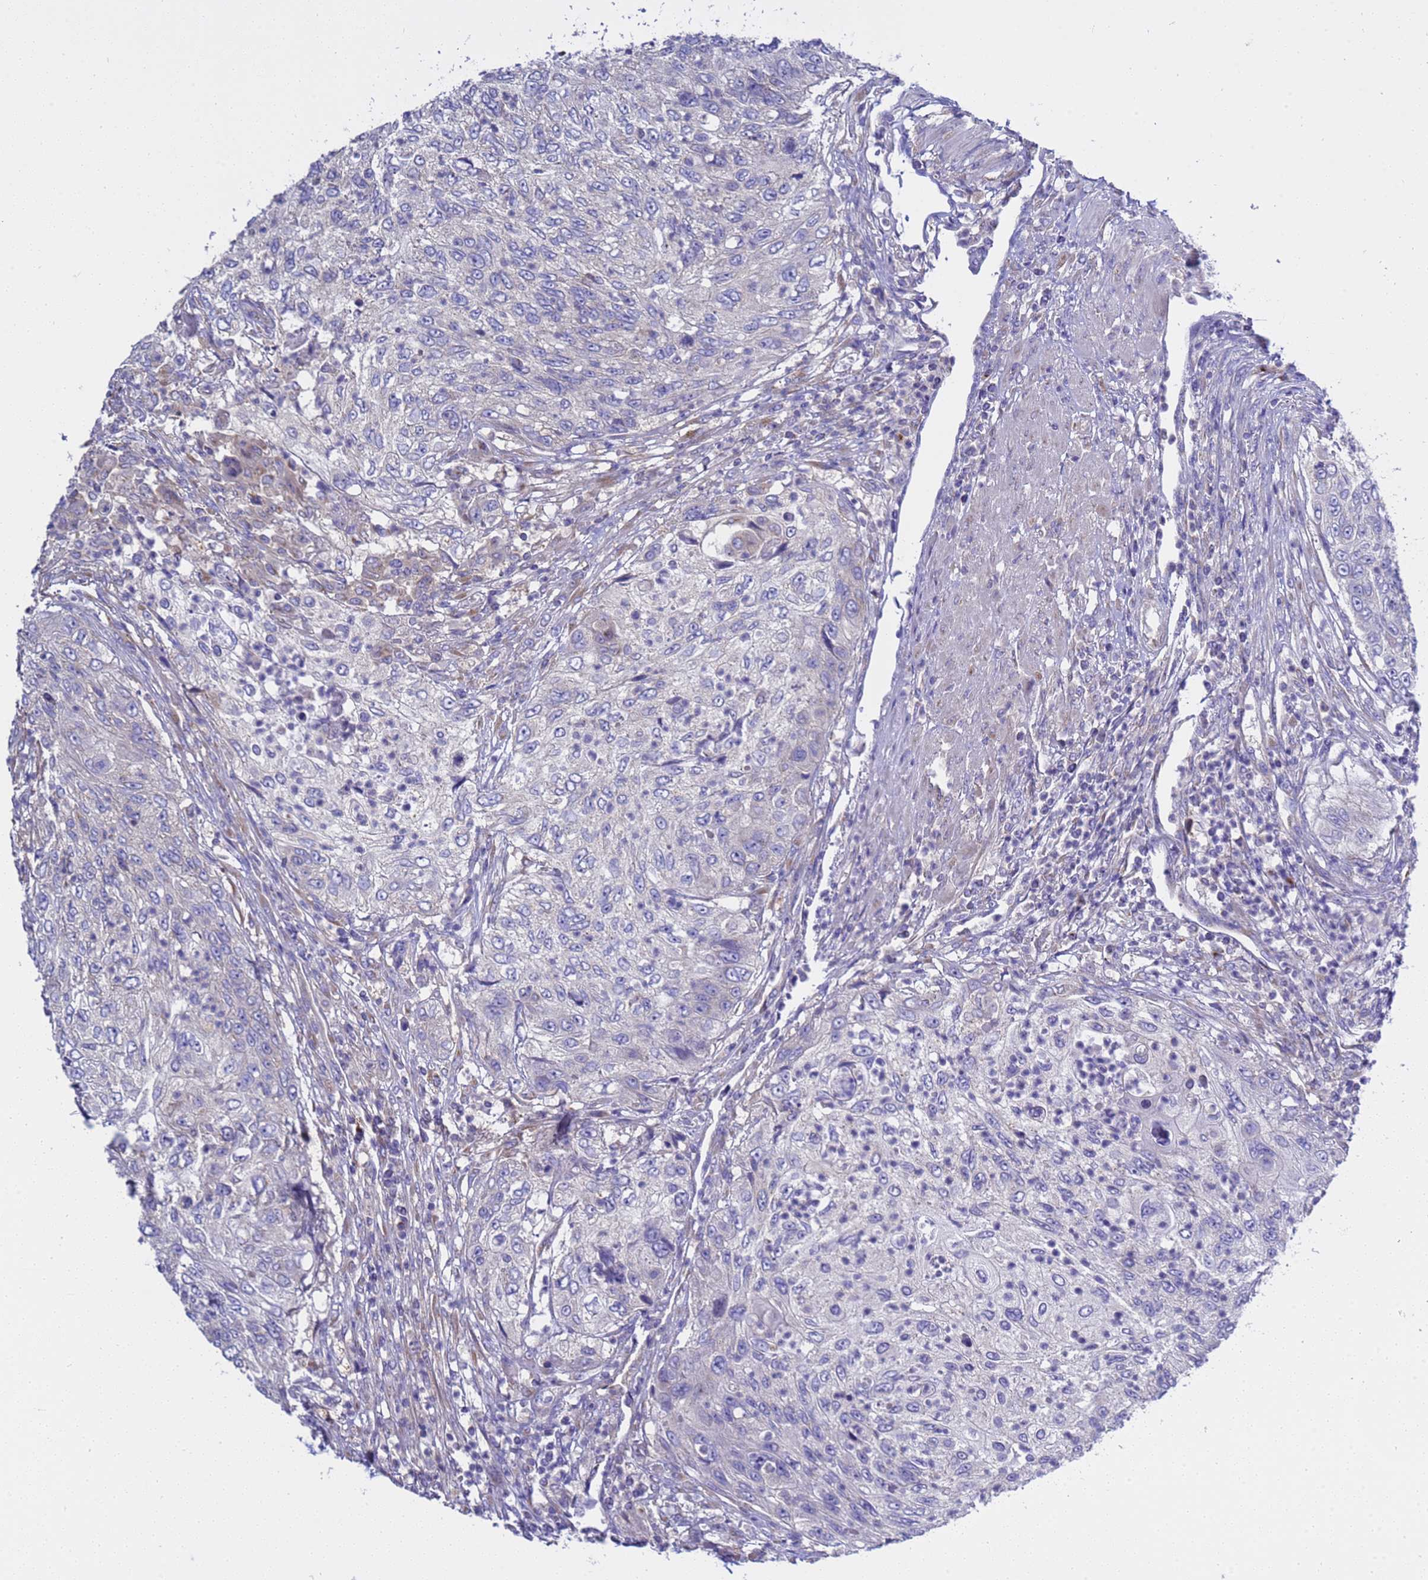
{"staining": {"intensity": "negative", "quantity": "none", "location": "none"}, "tissue": "urothelial cancer", "cell_type": "Tumor cells", "image_type": "cancer", "snomed": [{"axis": "morphology", "description": "Urothelial carcinoma, High grade"}, {"axis": "topography", "description": "Urinary bladder"}], "caption": "Tumor cells are negative for brown protein staining in urothelial cancer.", "gene": "ANAPC1", "patient": {"sex": "female", "age": 60}}